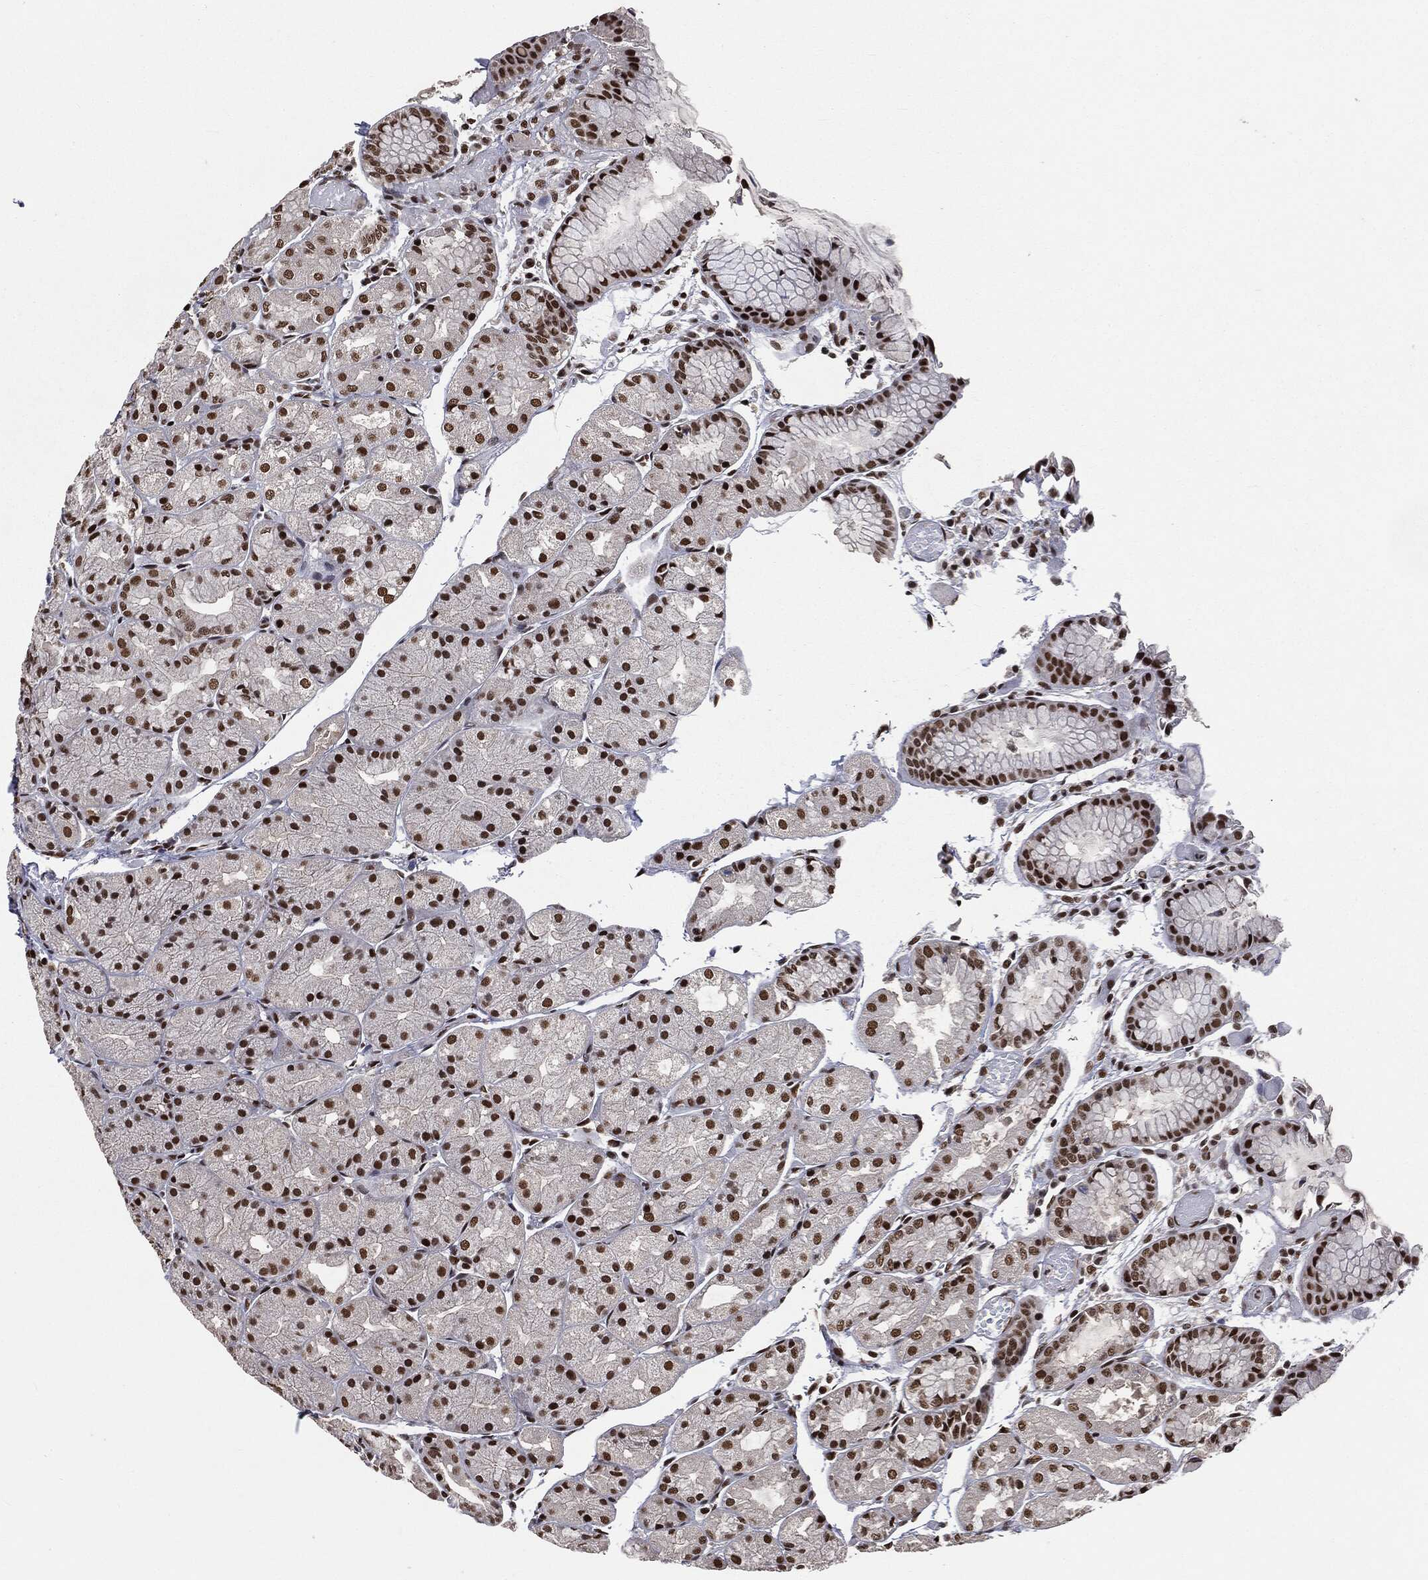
{"staining": {"intensity": "strong", "quantity": "25%-75%", "location": "nuclear"}, "tissue": "stomach", "cell_type": "Glandular cells", "image_type": "normal", "snomed": [{"axis": "morphology", "description": "Normal tissue, NOS"}, {"axis": "topography", "description": "Stomach, upper"}], "caption": "Strong nuclear positivity is appreciated in approximately 25%-75% of glandular cells in benign stomach.", "gene": "DPH2", "patient": {"sex": "male", "age": 72}}